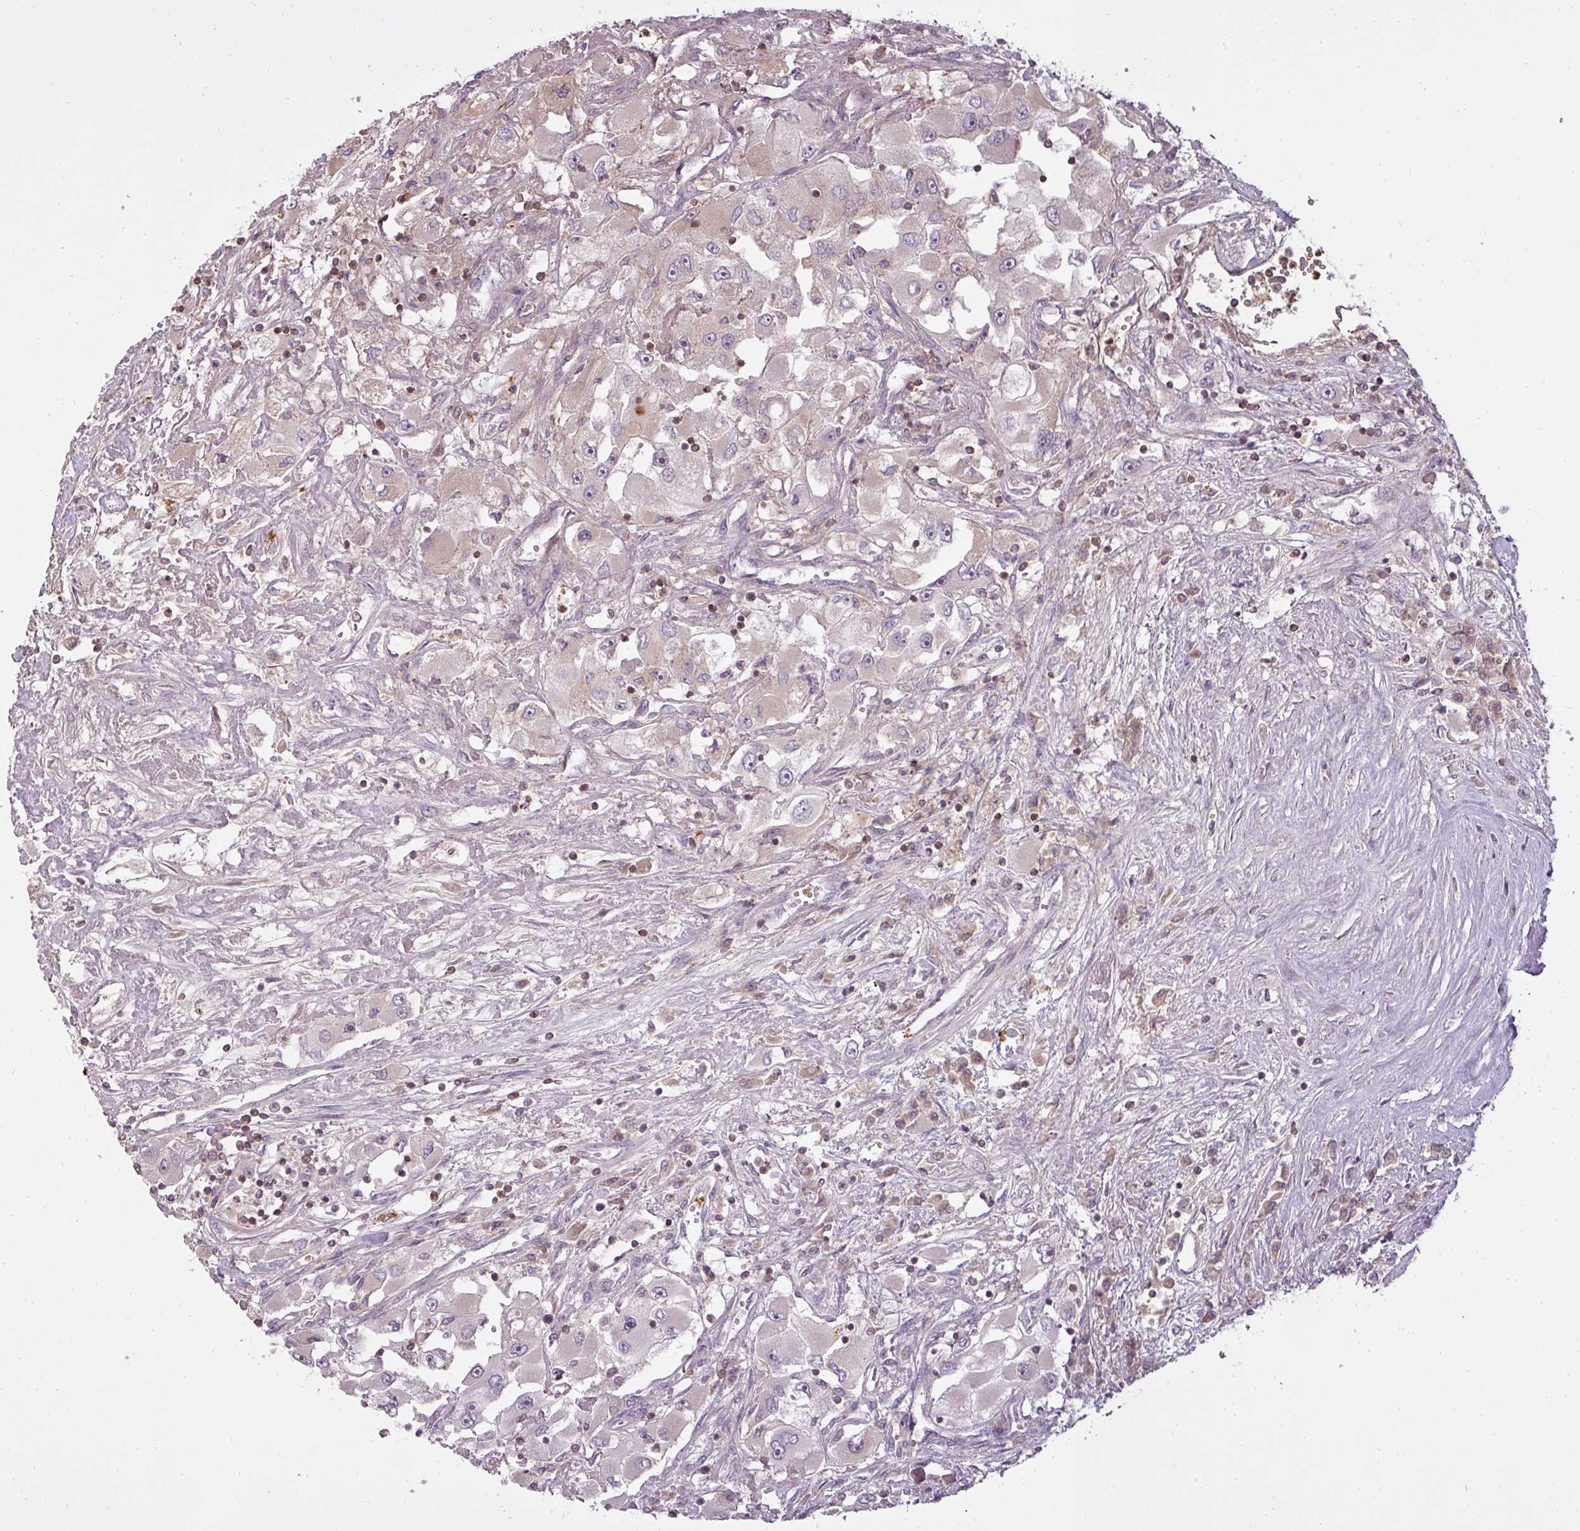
{"staining": {"intensity": "negative", "quantity": "none", "location": "none"}, "tissue": "renal cancer", "cell_type": "Tumor cells", "image_type": "cancer", "snomed": [{"axis": "morphology", "description": "Adenocarcinoma, NOS"}, {"axis": "topography", "description": "Kidney"}], "caption": "The micrograph demonstrates no staining of tumor cells in renal cancer (adenocarcinoma). Brightfield microscopy of immunohistochemistry (IHC) stained with DAB (3,3'-diaminobenzidine) (brown) and hematoxylin (blue), captured at high magnification.", "gene": "STK4", "patient": {"sex": "female", "age": 52}}